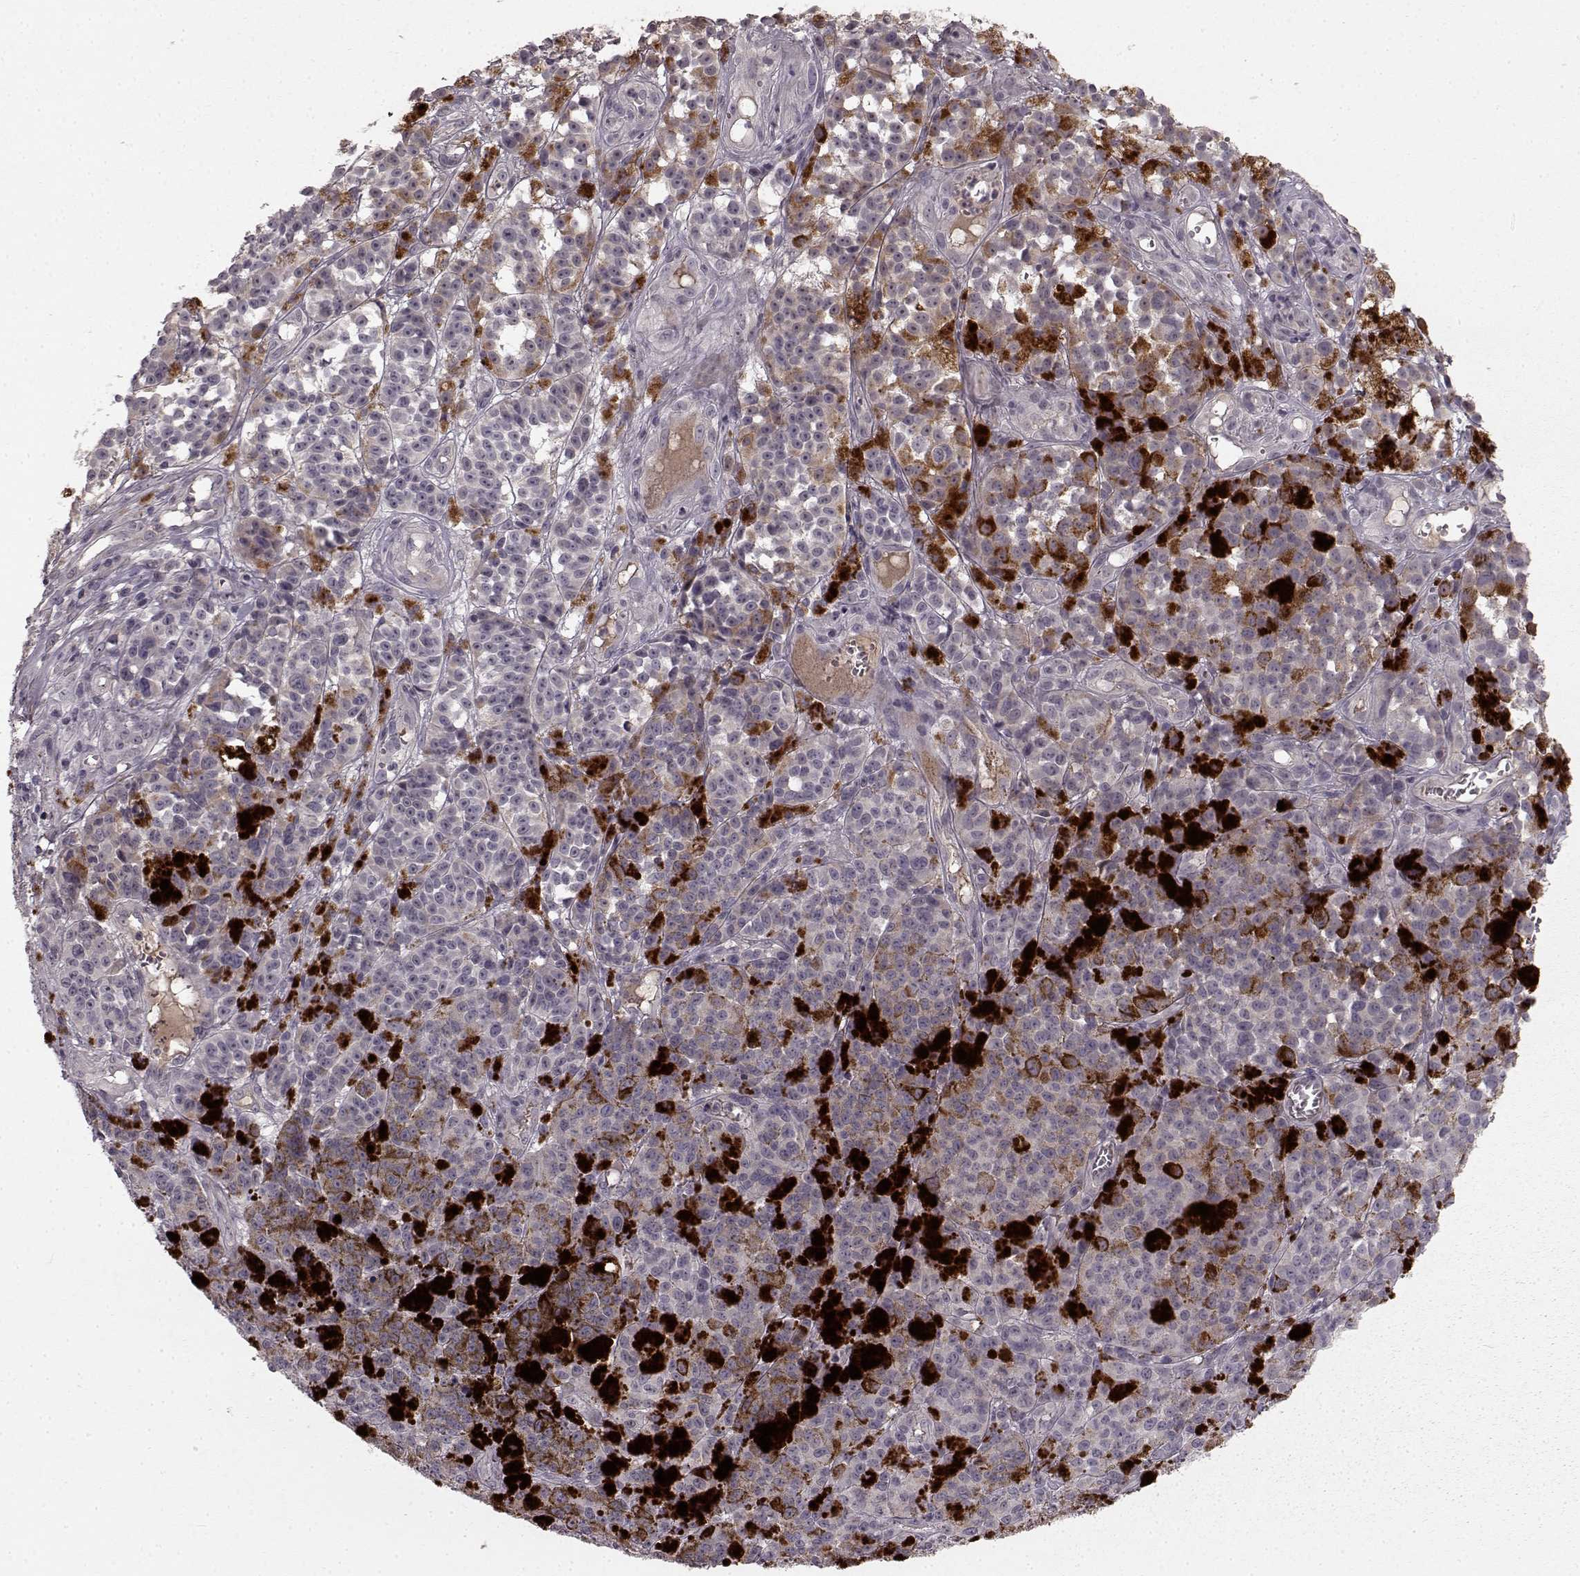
{"staining": {"intensity": "weak", "quantity": "<25%", "location": "cytoplasmic/membranous"}, "tissue": "melanoma", "cell_type": "Tumor cells", "image_type": "cancer", "snomed": [{"axis": "morphology", "description": "Malignant melanoma, NOS"}, {"axis": "topography", "description": "Skin"}], "caption": "This image is of malignant melanoma stained with immunohistochemistry to label a protein in brown with the nuclei are counter-stained blue. There is no staining in tumor cells.", "gene": "SLC22A18", "patient": {"sex": "female", "age": 58}}